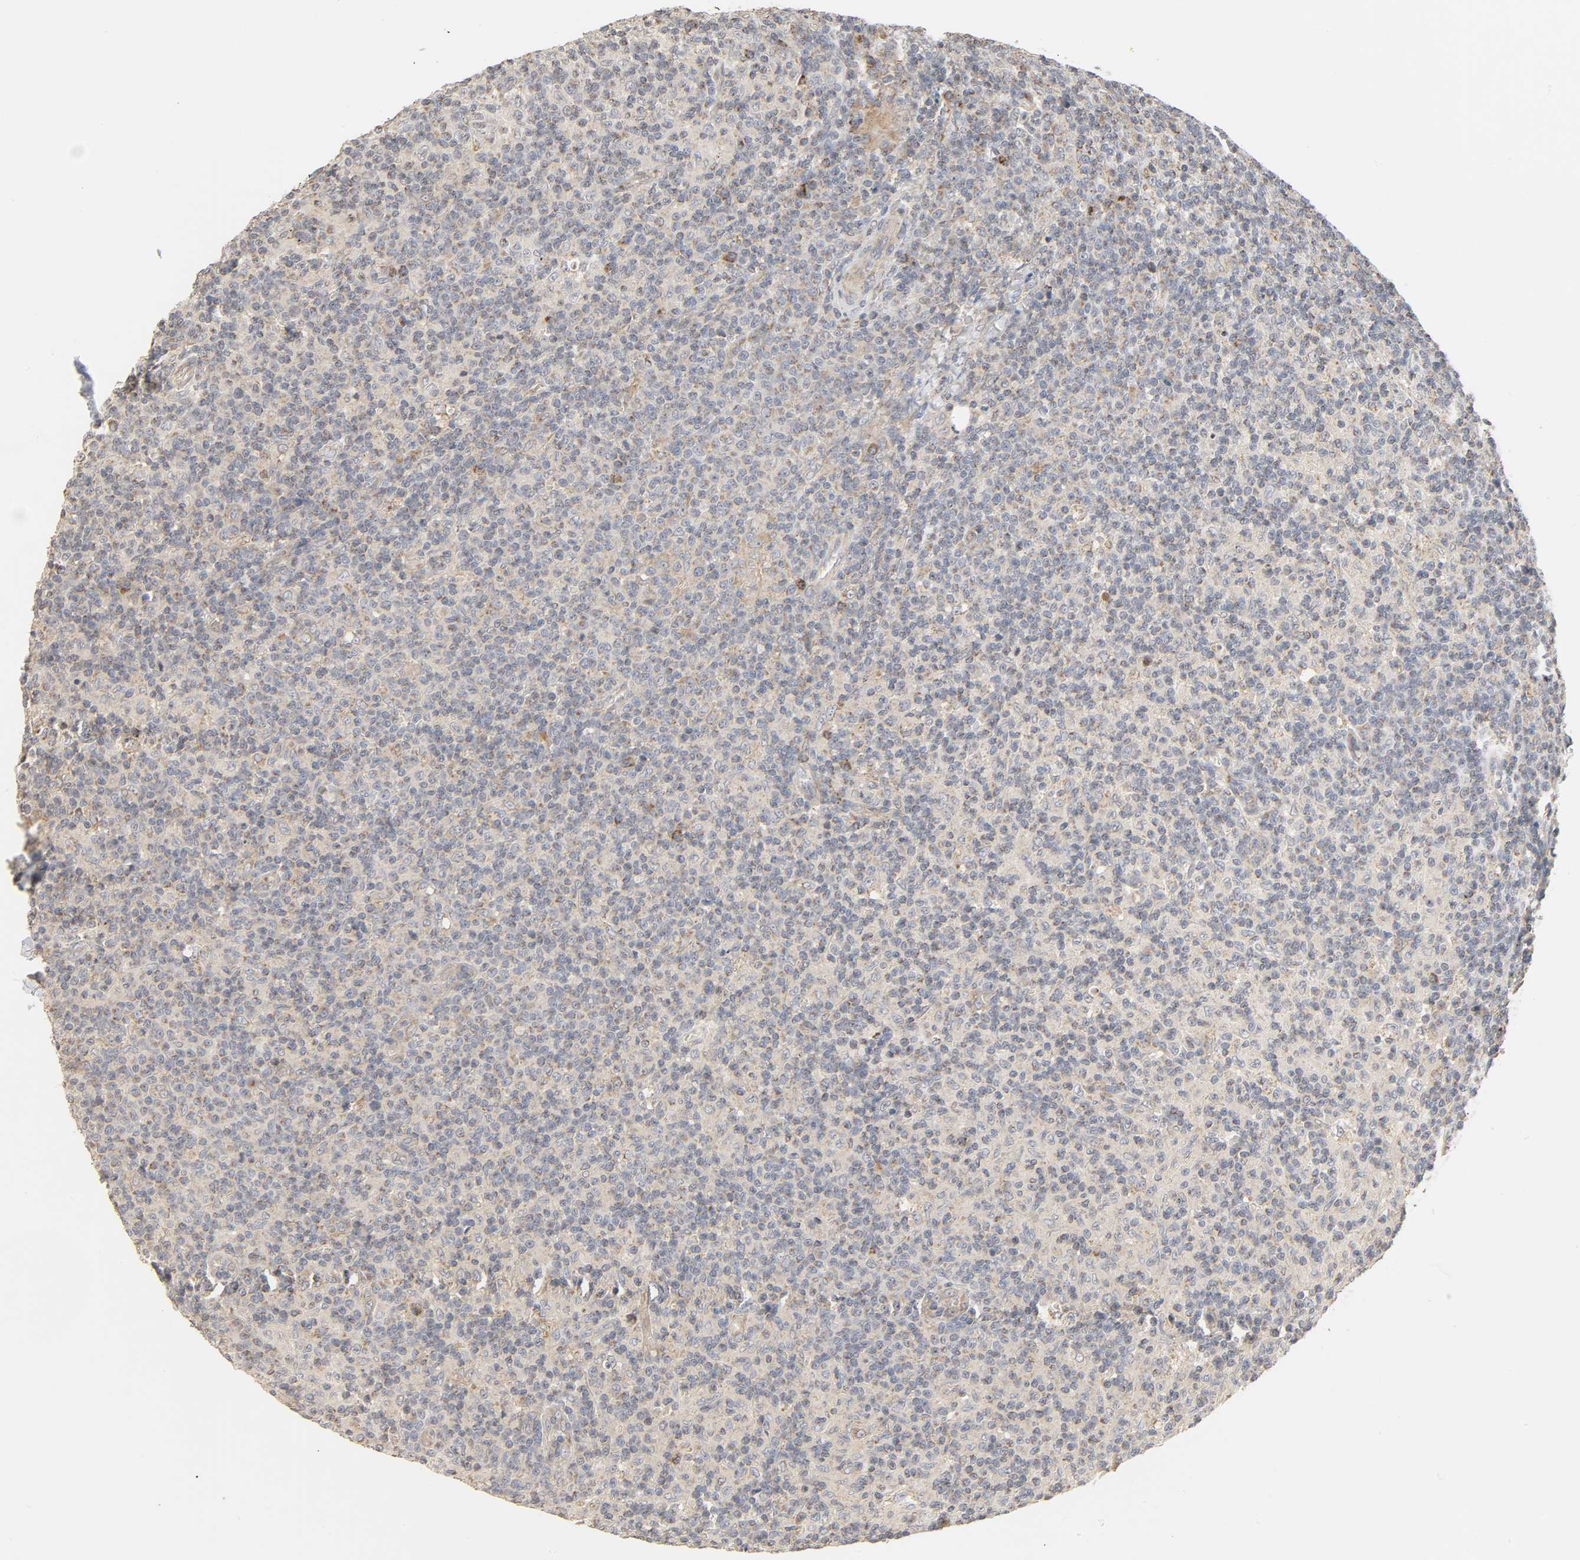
{"staining": {"intensity": "weak", "quantity": "25%-75%", "location": "cytoplasmic/membranous"}, "tissue": "lymph node", "cell_type": "Germinal center cells", "image_type": "normal", "snomed": [{"axis": "morphology", "description": "Normal tissue, NOS"}, {"axis": "morphology", "description": "Inflammation, NOS"}, {"axis": "topography", "description": "Lymph node"}], "caption": "A photomicrograph showing weak cytoplasmic/membranous staining in approximately 25%-75% of germinal center cells in normal lymph node, as visualized by brown immunohistochemical staining.", "gene": "CLEC4E", "patient": {"sex": "male", "age": 55}}